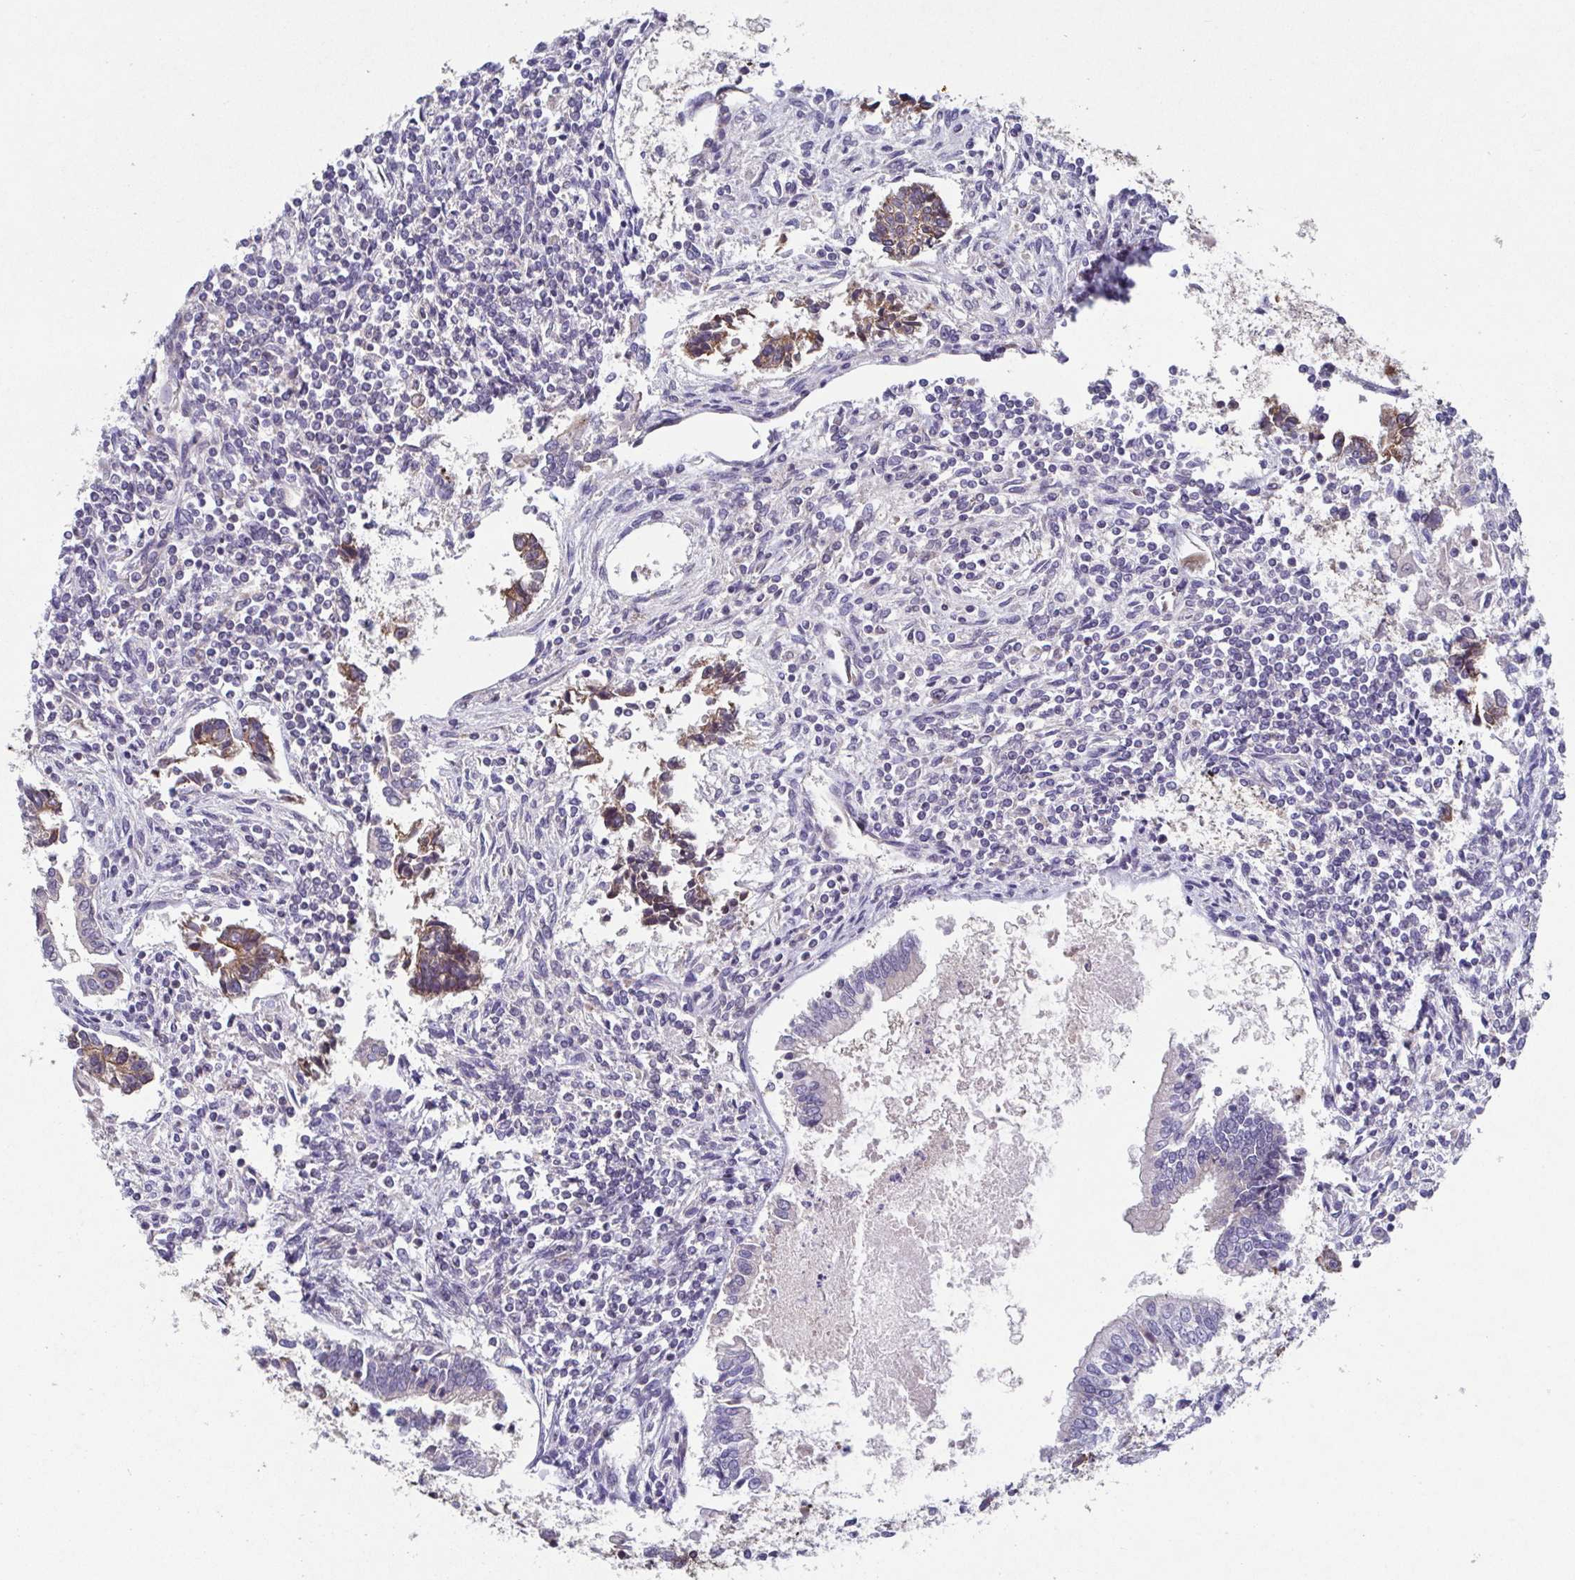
{"staining": {"intensity": "moderate", "quantity": "25%-75%", "location": "cytoplasmic/membranous"}, "tissue": "testis cancer", "cell_type": "Tumor cells", "image_type": "cancer", "snomed": [{"axis": "morphology", "description": "Carcinoma, Embryonal, NOS"}, {"axis": "topography", "description": "Testis"}], "caption": "Brown immunohistochemical staining in embryonal carcinoma (testis) exhibits moderate cytoplasmic/membranous positivity in about 25%-75% of tumor cells.", "gene": "COPB1", "patient": {"sex": "male", "age": 37}}